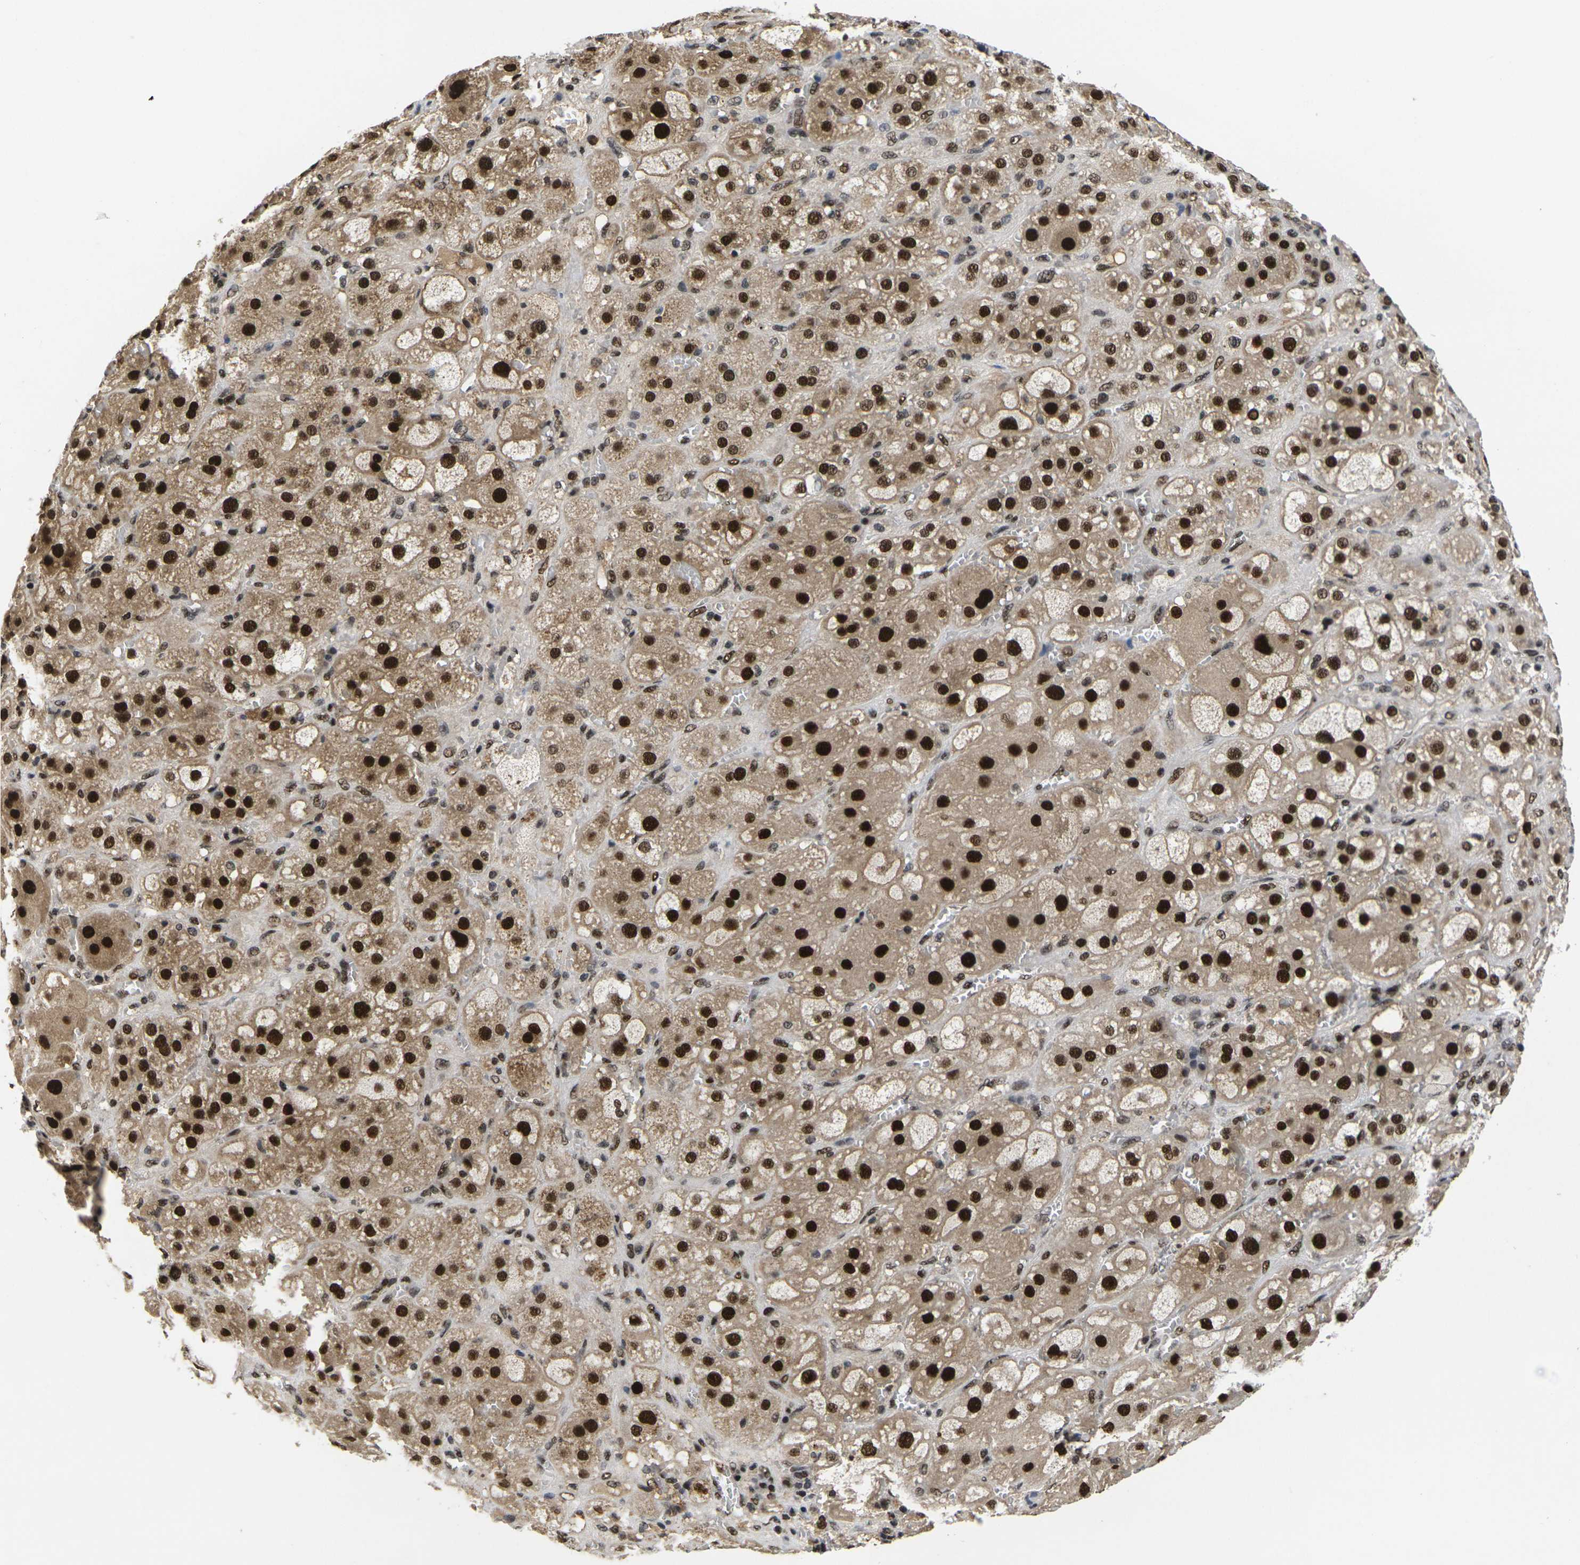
{"staining": {"intensity": "strong", "quantity": ">75%", "location": "cytoplasmic/membranous,nuclear"}, "tissue": "adrenal gland", "cell_type": "Glandular cells", "image_type": "normal", "snomed": [{"axis": "morphology", "description": "Normal tissue, NOS"}, {"axis": "topography", "description": "Adrenal gland"}], "caption": "Immunohistochemistry (IHC) histopathology image of normal adrenal gland: human adrenal gland stained using immunohistochemistry exhibits high levels of strong protein expression localized specifically in the cytoplasmic/membranous,nuclear of glandular cells, appearing as a cytoplasmic/membranous,nuclear brown color.", "gene": "GTF2E1", "patient": {"sex": "female", "age": 47}}